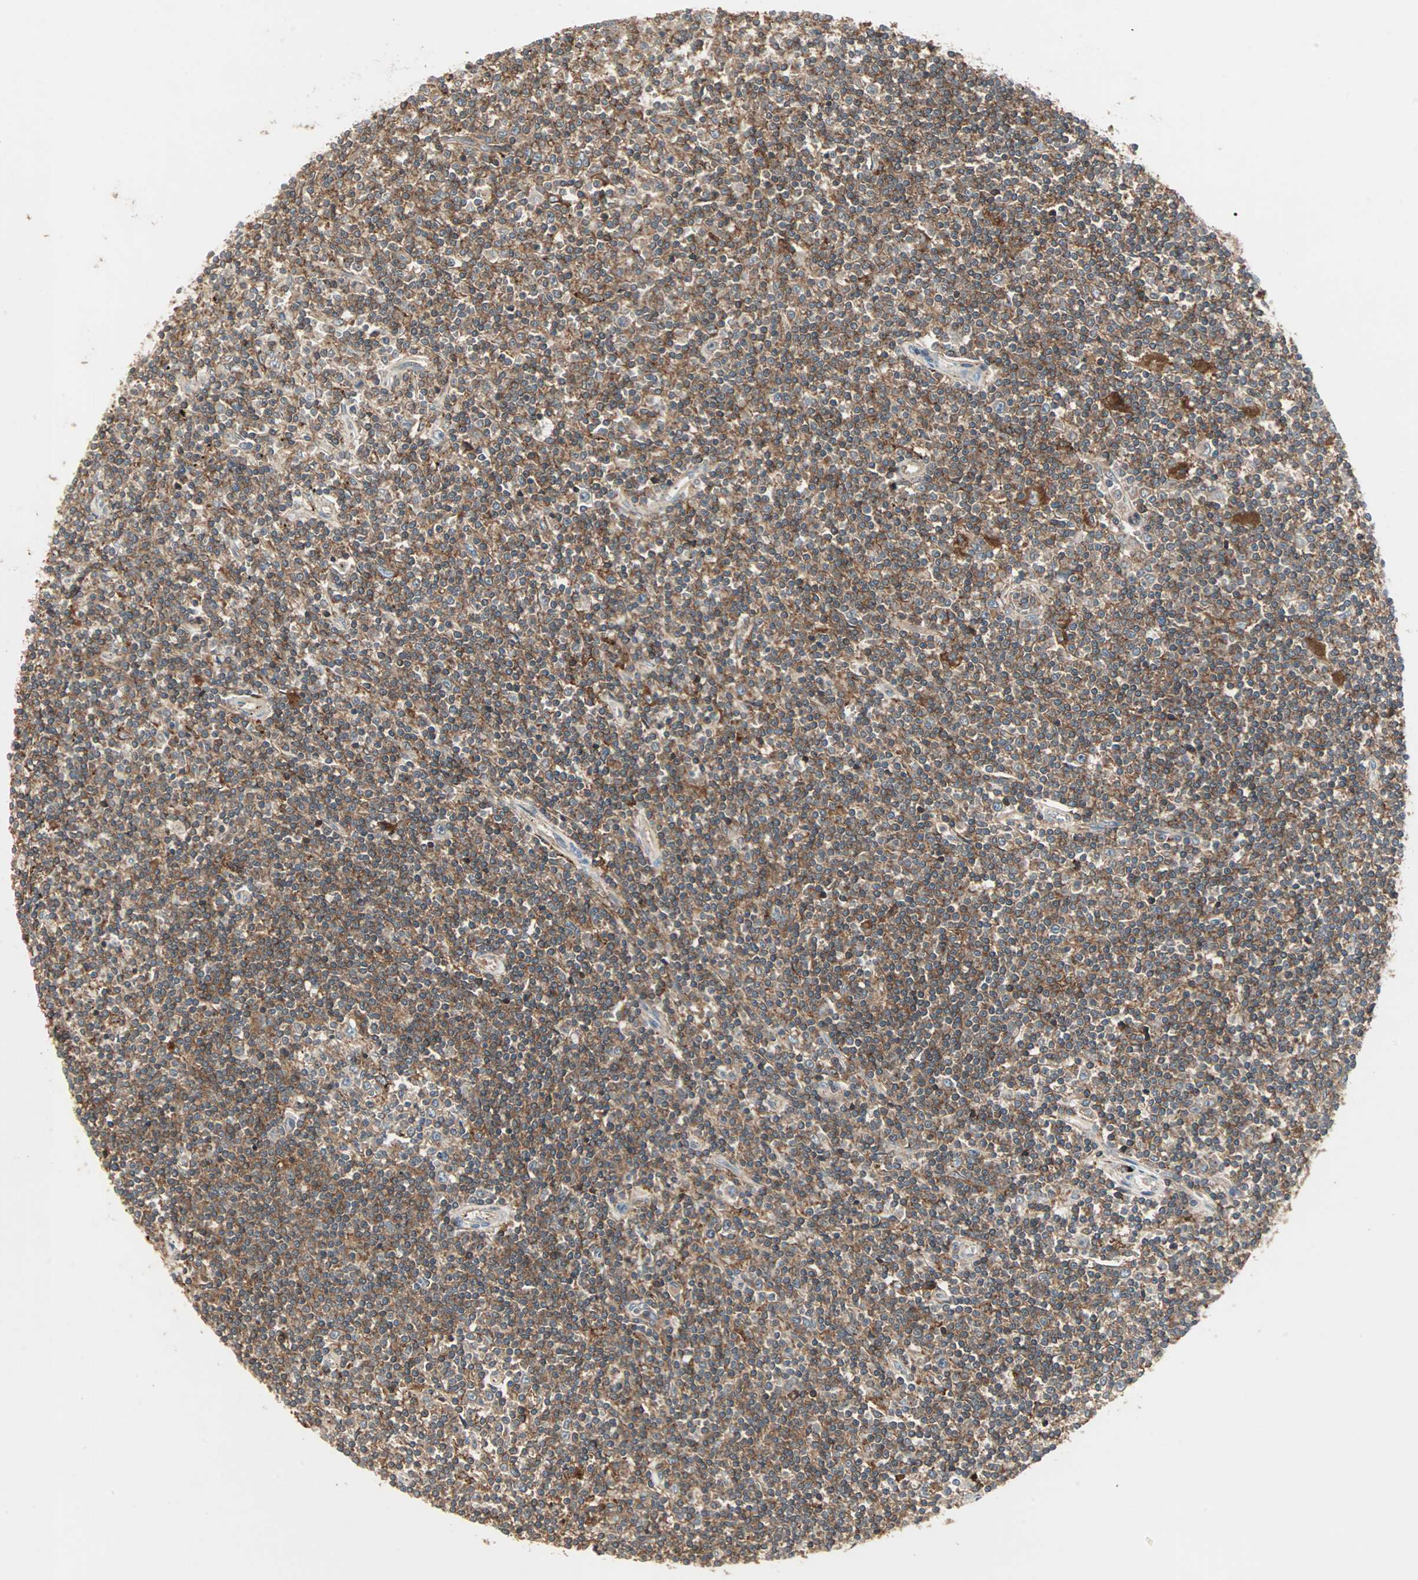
{"staining": {"intensity": "moderate", "quantity": ">75%", "location": "cytoplasmic/membranous"}, "tissue": "lymphoma", "cell_type": "Tumor cells", "image_type": "cancer", "snomed": [{"axis": "morphology", "description": "Malignant lymphoma, non-Hodgkin's type, Low grade"}, {"axis": "topography", "description": "Spleen"}], "caption": "Immunohistochemical staining of low-grade malignant lymphoma, non-Hodgkin's type exhibits medium levels of moderate cytoplasmic/membranous positivity in about >75% of tumor cells. Ihc stains the protein in brown and the nuclei are stained blue.", "gene": "GNAI2", "patient": {"sex": "male", "age": 76}}